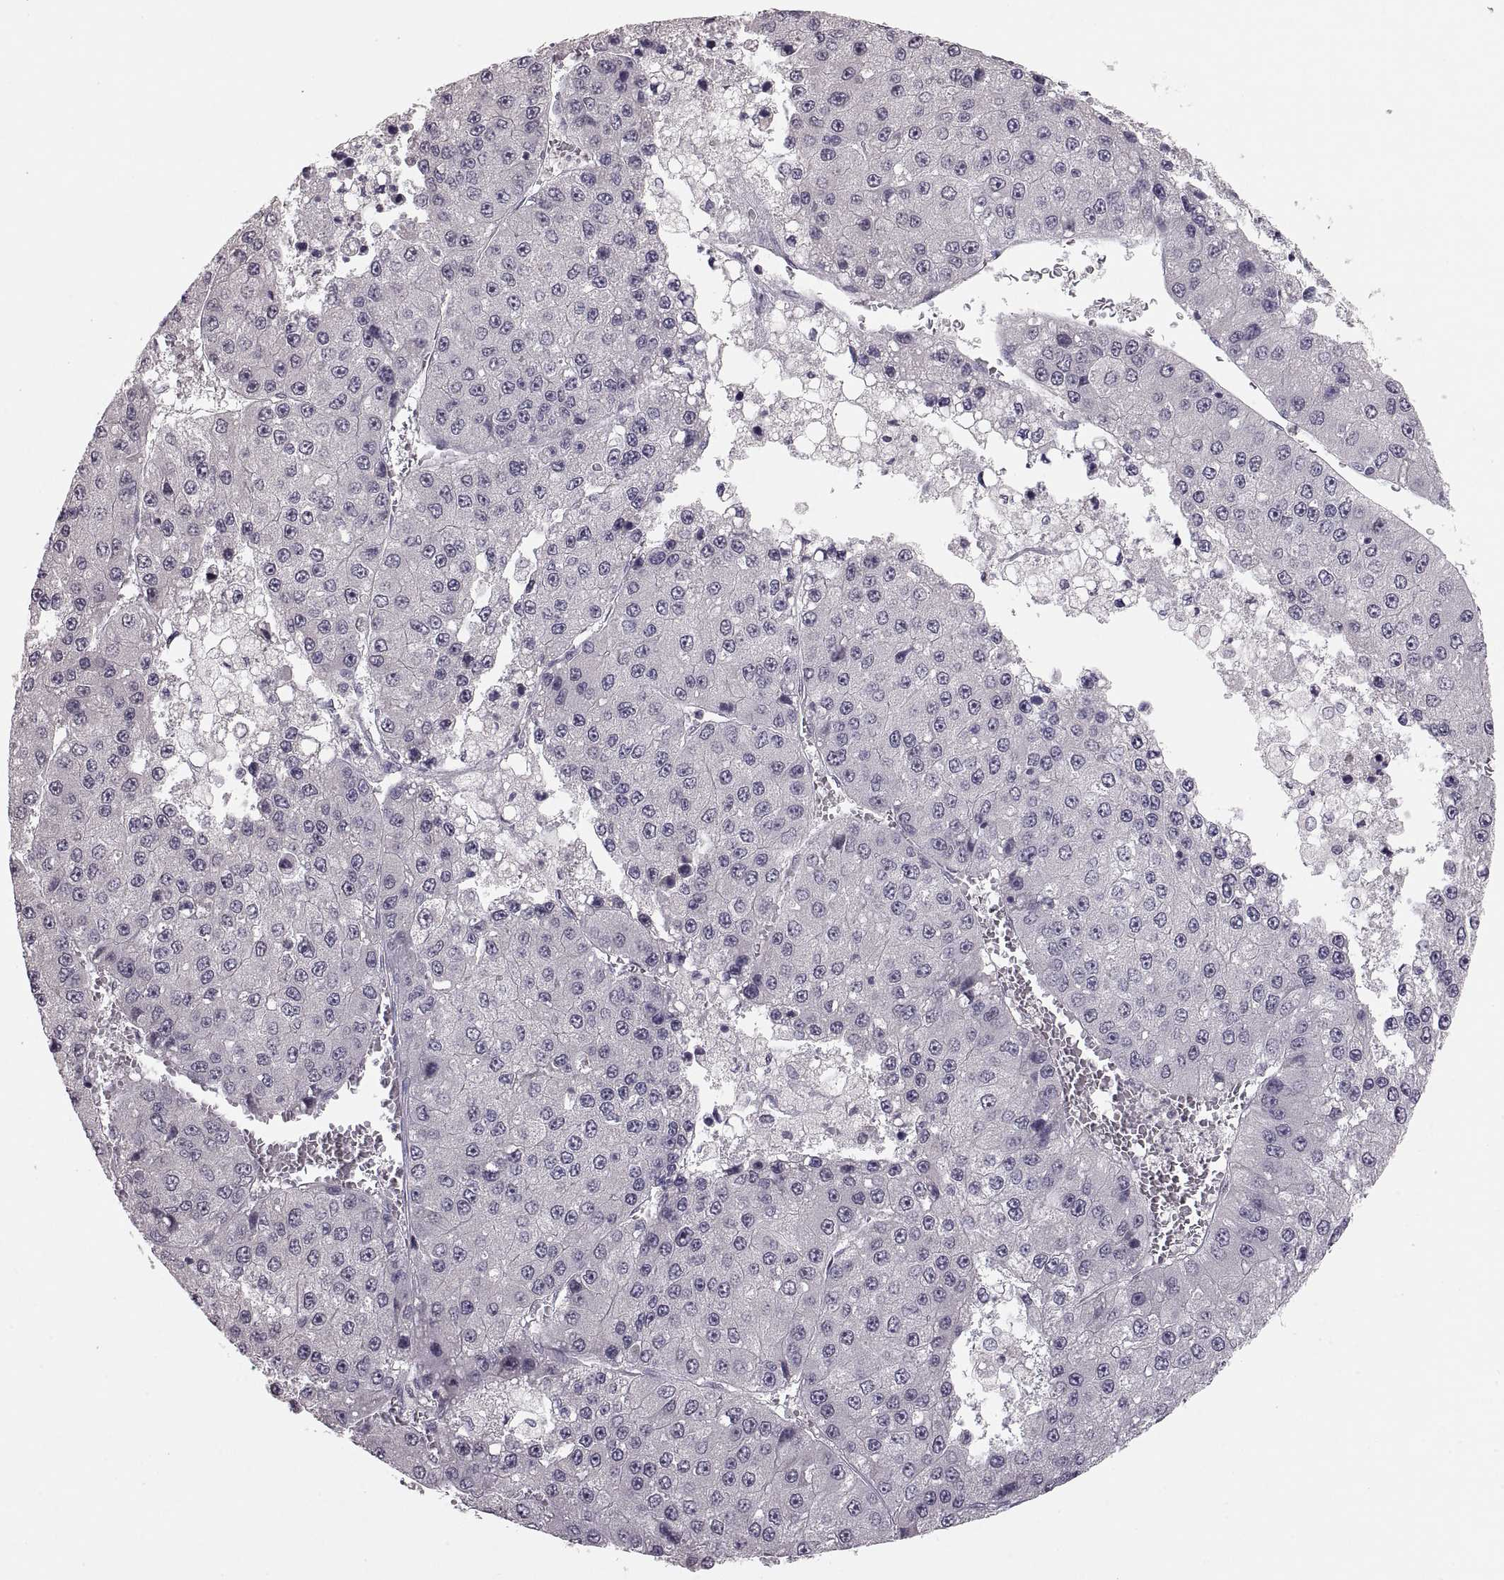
{"staining": {"intensity": "negative", "quantity": "none", "location": "none"}, "tissue": "liver cancer", "cell_type": "Tumor cells", "image_type": "cancer", "snomed": [{"axis": "morphology", "description": "Carcinoma, Hepatocellular, NOS"}, {"axis": "topography", "description": "Liver"}], "caption": "Protein analysis of hepatocellular carcinoma (liver) reveals no significant positivity in tumor cells.", "gene": "PAX2", "patient": {"sex": "female", "age": 73}}